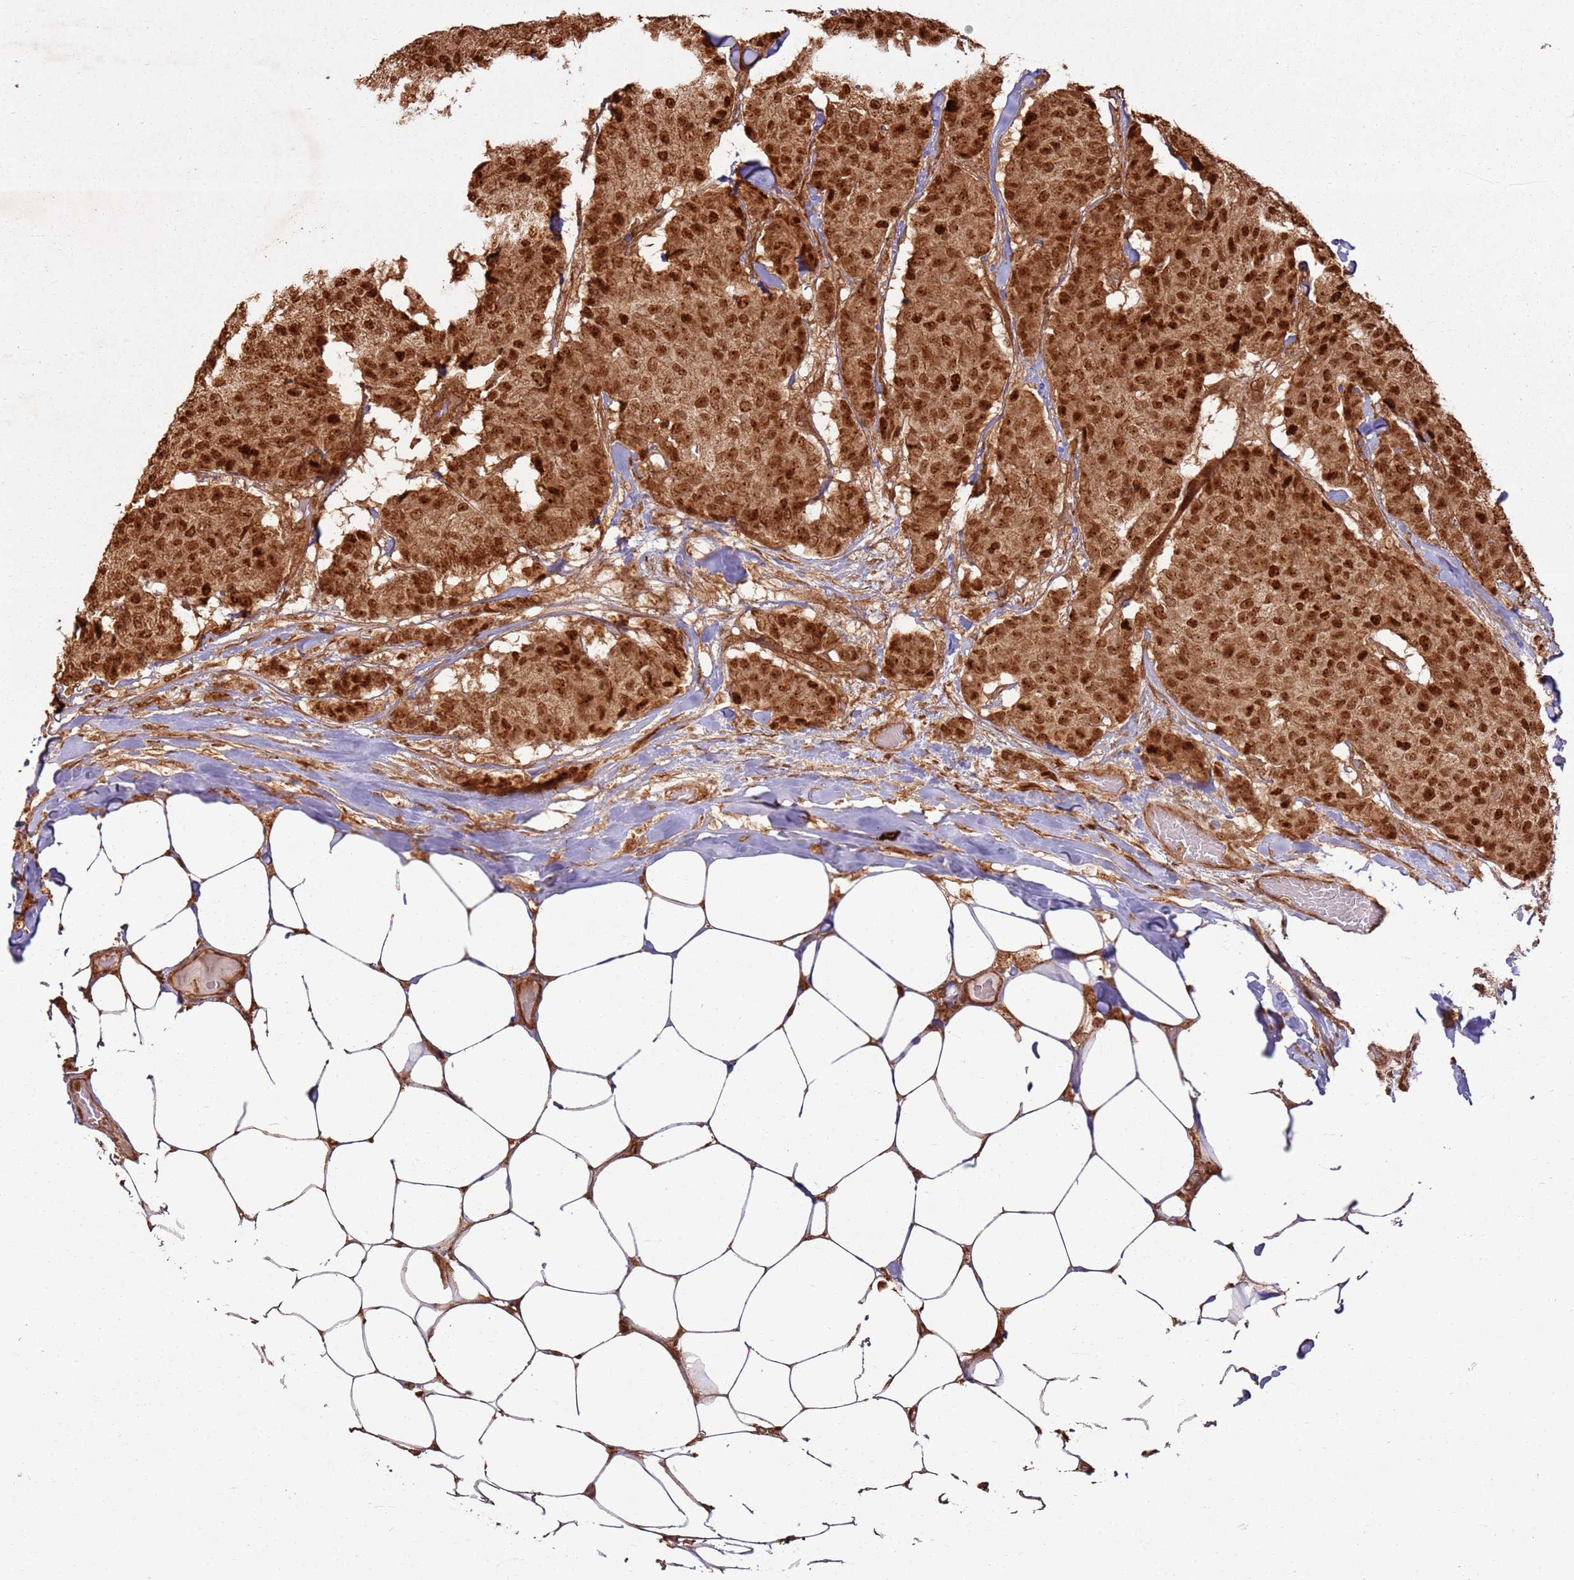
{"staining": {"intensity": "strong", "quantity": ">75%", "location": "cytoplasmic/membranous,nuclear"}, "tissue": "breast cancer", "cell_type": "Tumor cells", "image_type": "cancer", "snomed": [{"axis": "morphology", "description": "Duct carcinoma"}, {"axis": "topography", "description": "Breast"}], "caption": "DAB immunohistochemical staining of human breast intraductal carcinoma demonstrates strong cytoplasmic/membranous and nuclear protein expression in about >75% of tumor cells. The staining was performed using DAB (3,3'-diaminobenzidine), with brown indicating positive protein expression. Nuclei are stained blue with hematoxylin.", "gene": "TBC1D13", "patient": {"sex": "female", "age": 75}}